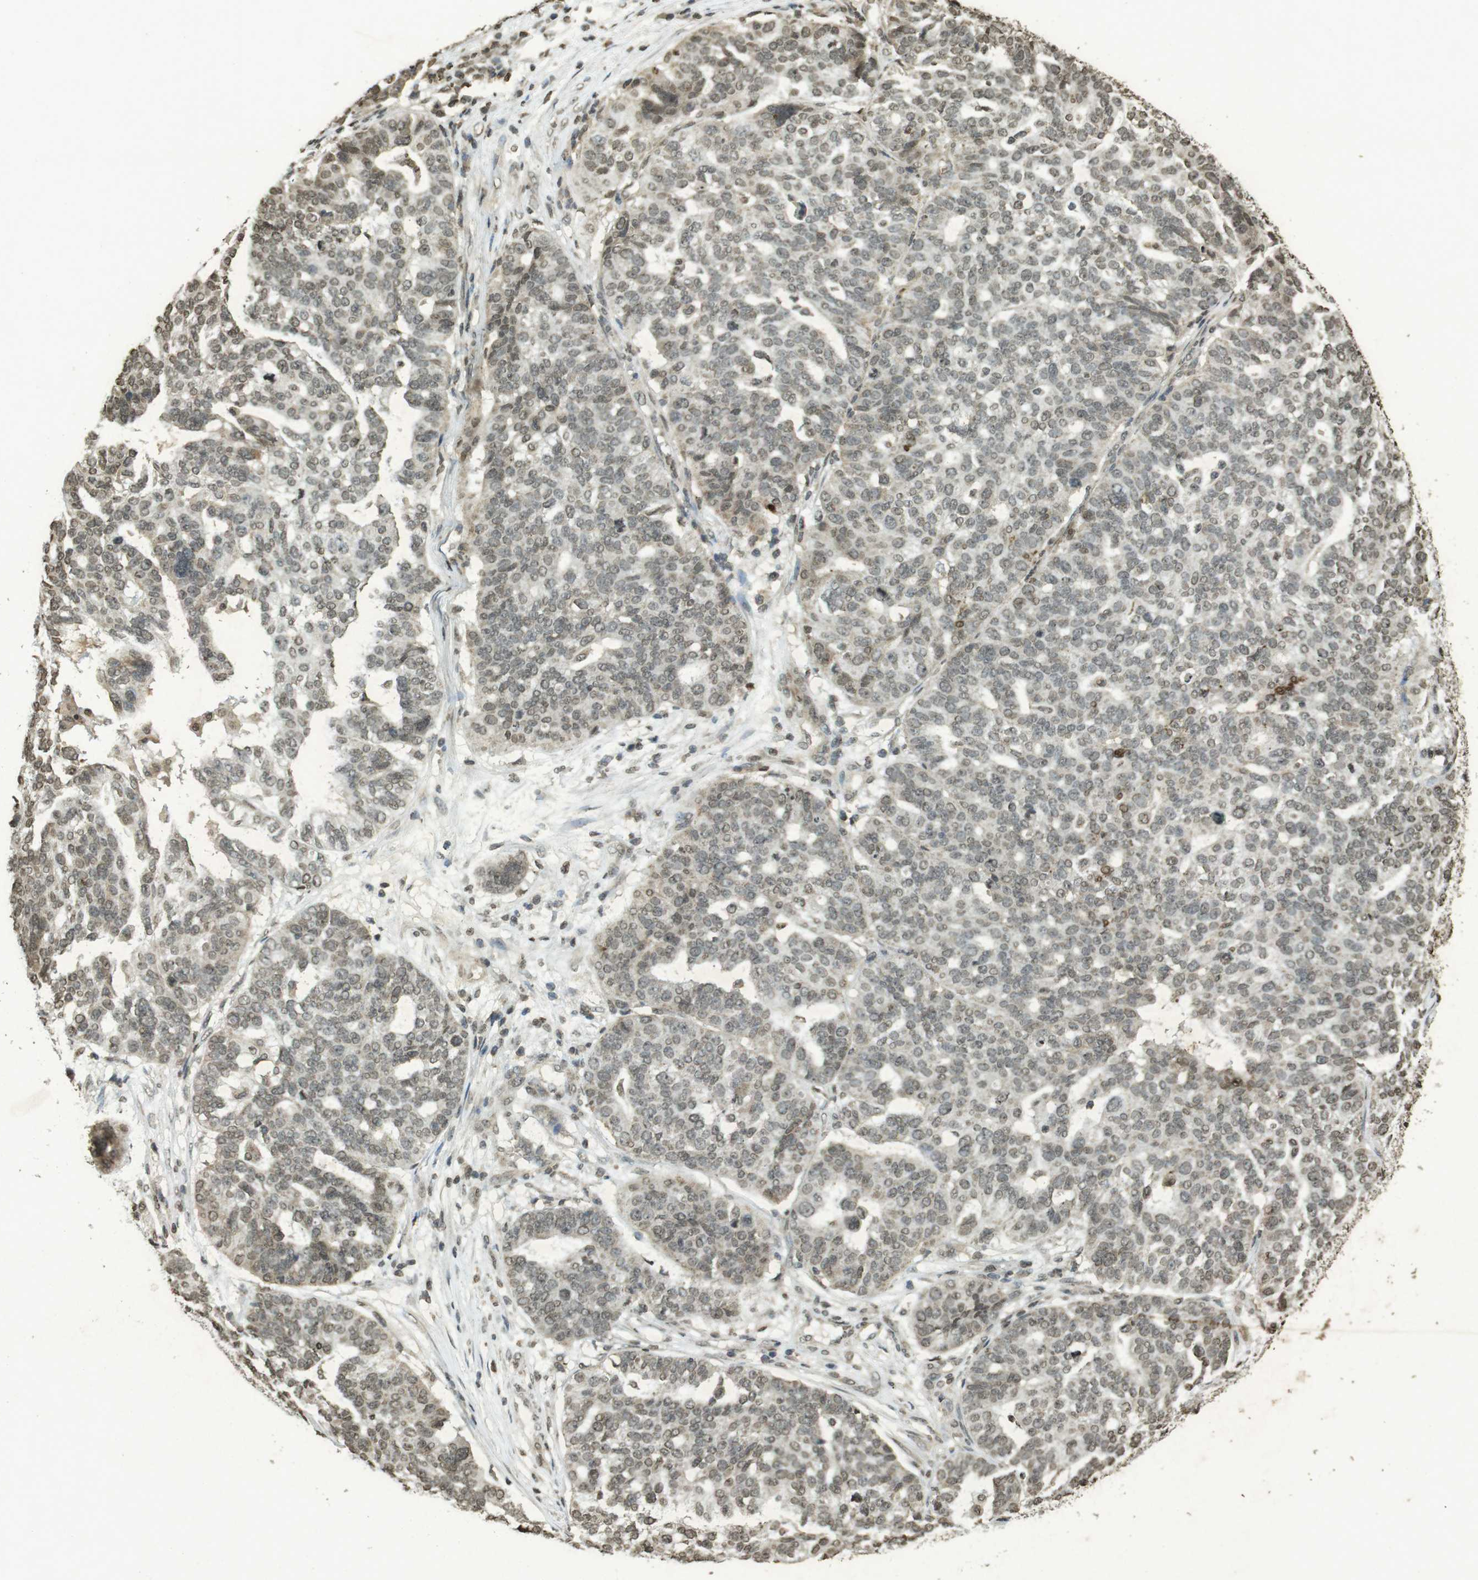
{"staining": {"intensity": "weak", "quantity": ">75%", "location": "nuclear"}, "tissue": "ovarian cancer", "cell_type": "Tumor cells", "image_type": "cancer", "snomed": [{"axis": "morphology", "description": "Cystadenocarcinoma, serous, NOS"}, {"axis": "topography", "description": "Ovary"}], "caption": "Serous cystadenocarcinoma (ovarian) stained with immunohistochemistry (IHC) shows weak nuclear positivity in approximately >75% of tumor cells.", "gene": "ORC4", "patient": {"sex": "female", "age": 59}}